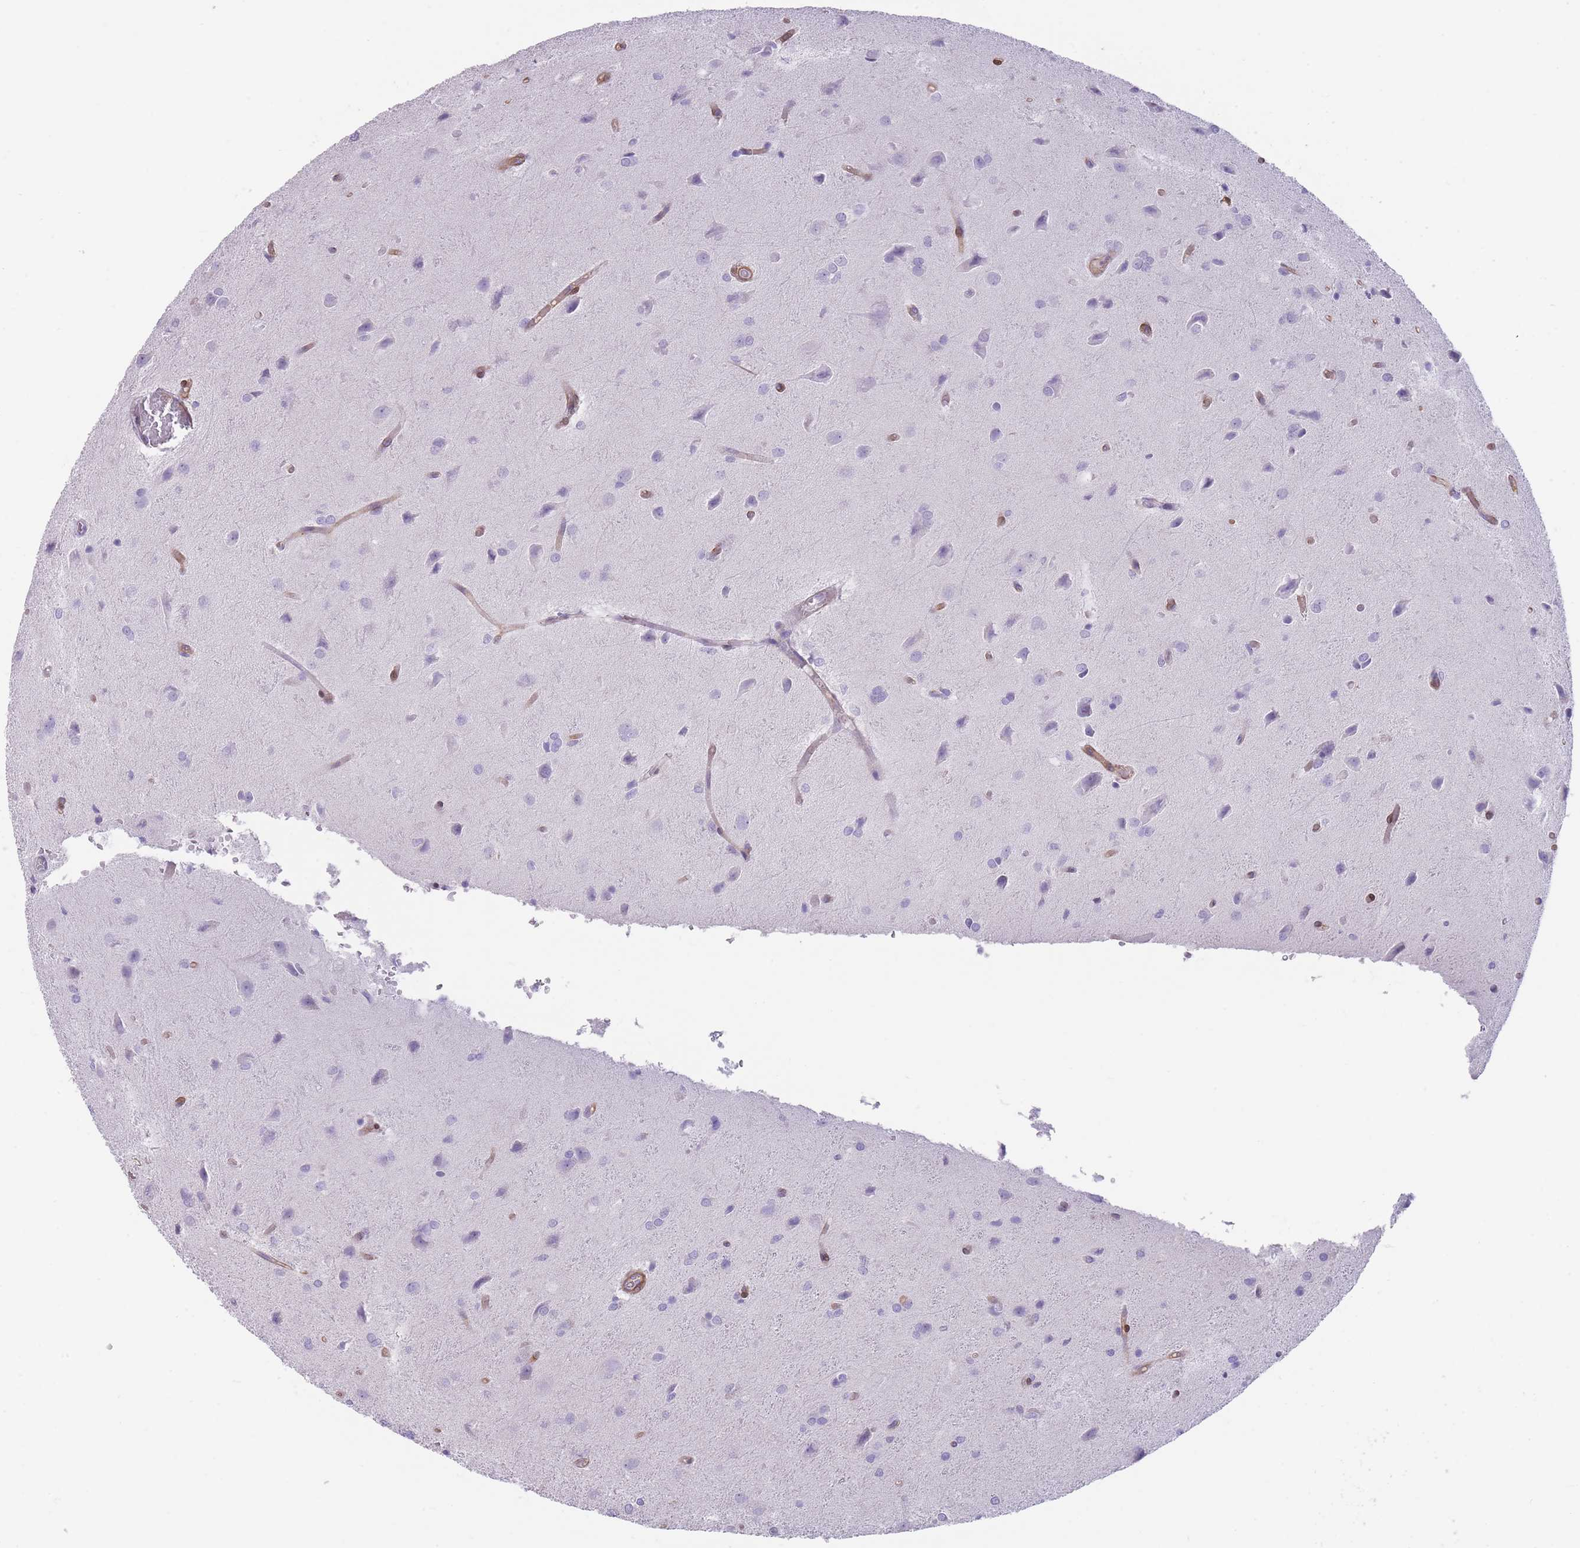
{"staining": {"intensity": "negative", "quantity": "none", "location": "none"}, "tissue": "glioma", "cell_type": "Tumor cells", "image_type": "cancer", "snomed": [{"axis": "morphology", "description": "Glioma, malignant, High grade"}, {"axis": "topography", "description": "Brain"}], "caption": "Immunohistochemical staining of human high-grade glioma (malignant) reveals no significant staining in tumor cells.", "gene": "OR11H12", "patient": {"sex": "female", "age": 50}}